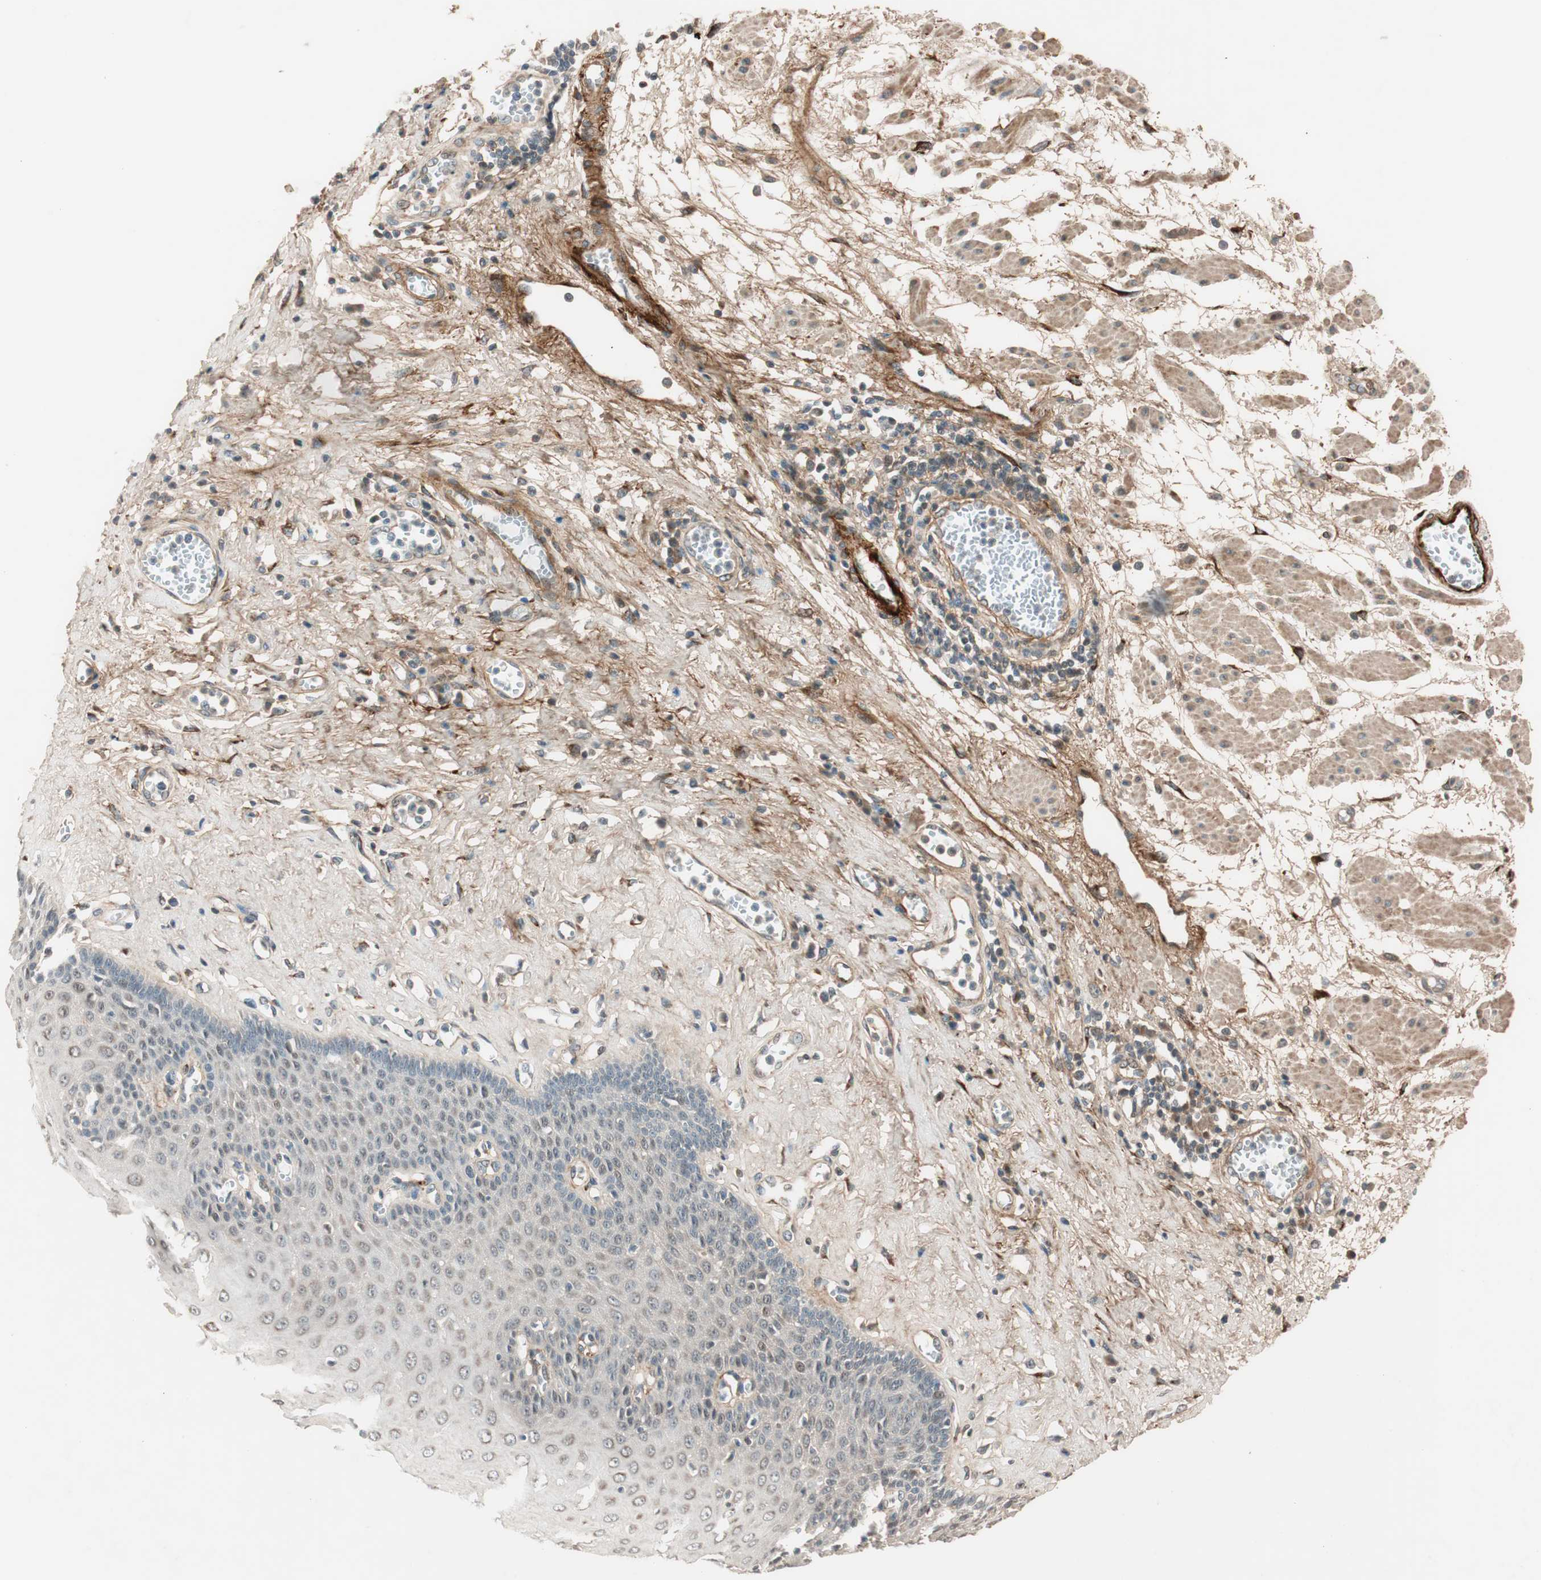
{"staining": {"intensity": "weak", "quantity": "25%-75%", "location": "cytoplasmic/membranous"}, "tissue": "esophagus", "cell_type": "Squamous epithelial cells", "image_type": "normal", "snomed": [{"axis": "morphology", "description": "Normal tissue, NOS"}, {"axis": "morphology", "description": "Squamous cell carcinoma, NOS"}, {"axis": "topography", "description": "Esophagus"}], "caption": "Weak cytoplasmic/membranous staining is appreciated in approximately 25%-75% of squamous epithelial cells in unremarkable esophagus.", "gene": "EPHA6", "patient": {"sex": "male", "age": 65}}